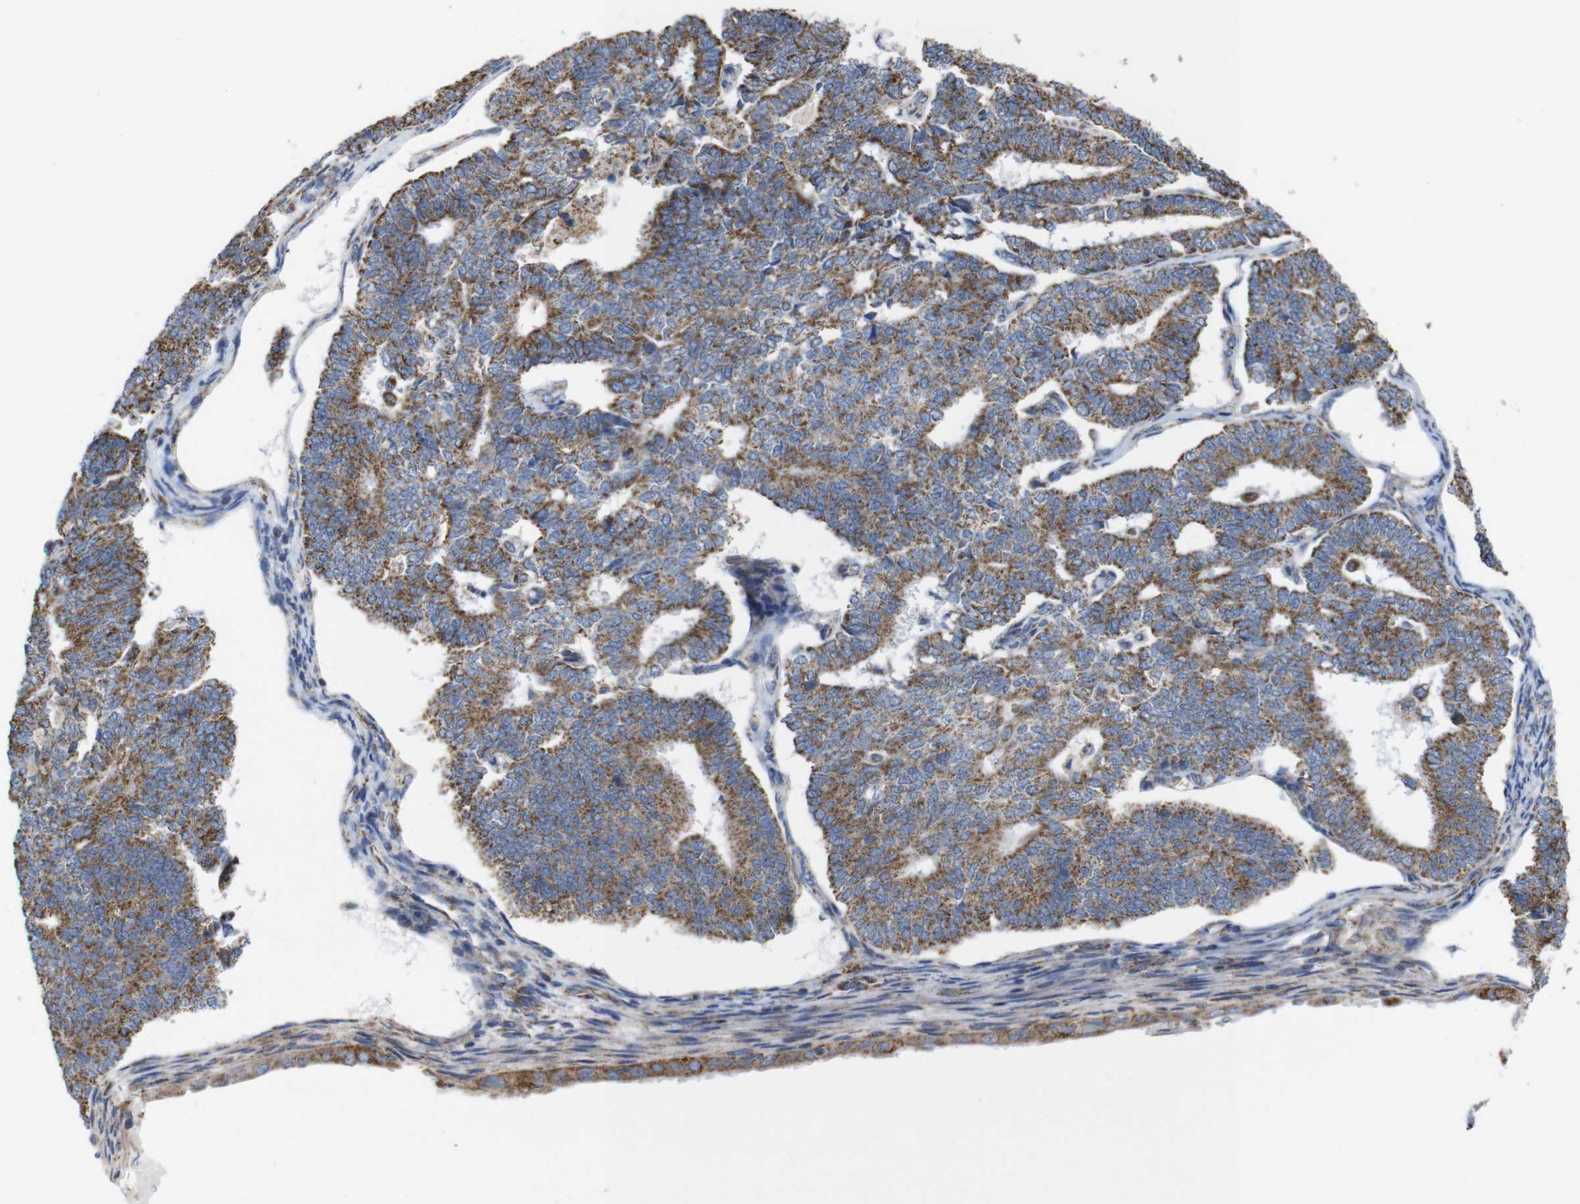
{"staining": {"intensity": "moderate", "quantity": ">75%", "location": "cytoplasmic/membranous"}, "tissue": "endometrial cancer", "cell_type": "Tumor cells", "image_type": "cancer", "snomed": [{"axis": "morphology", "description": "Adenocarcinoma, NOS"}, {"axis": "topography", "description": "Endometrium"}], "caption": "Immunohistochemistry (IHC) photomicrograph of neoplastic tissue: human adenocarcinoma (endometrial) stained using immunohistochemistry displays medium levels of moderate protein expression localized specifically in the cytoplasmic/membranous of tumor cells, appearing as a cytoplasmic/membranous brown color.", "gene": "FAM171B", "patient": {"sex": "female", "age": 70}}